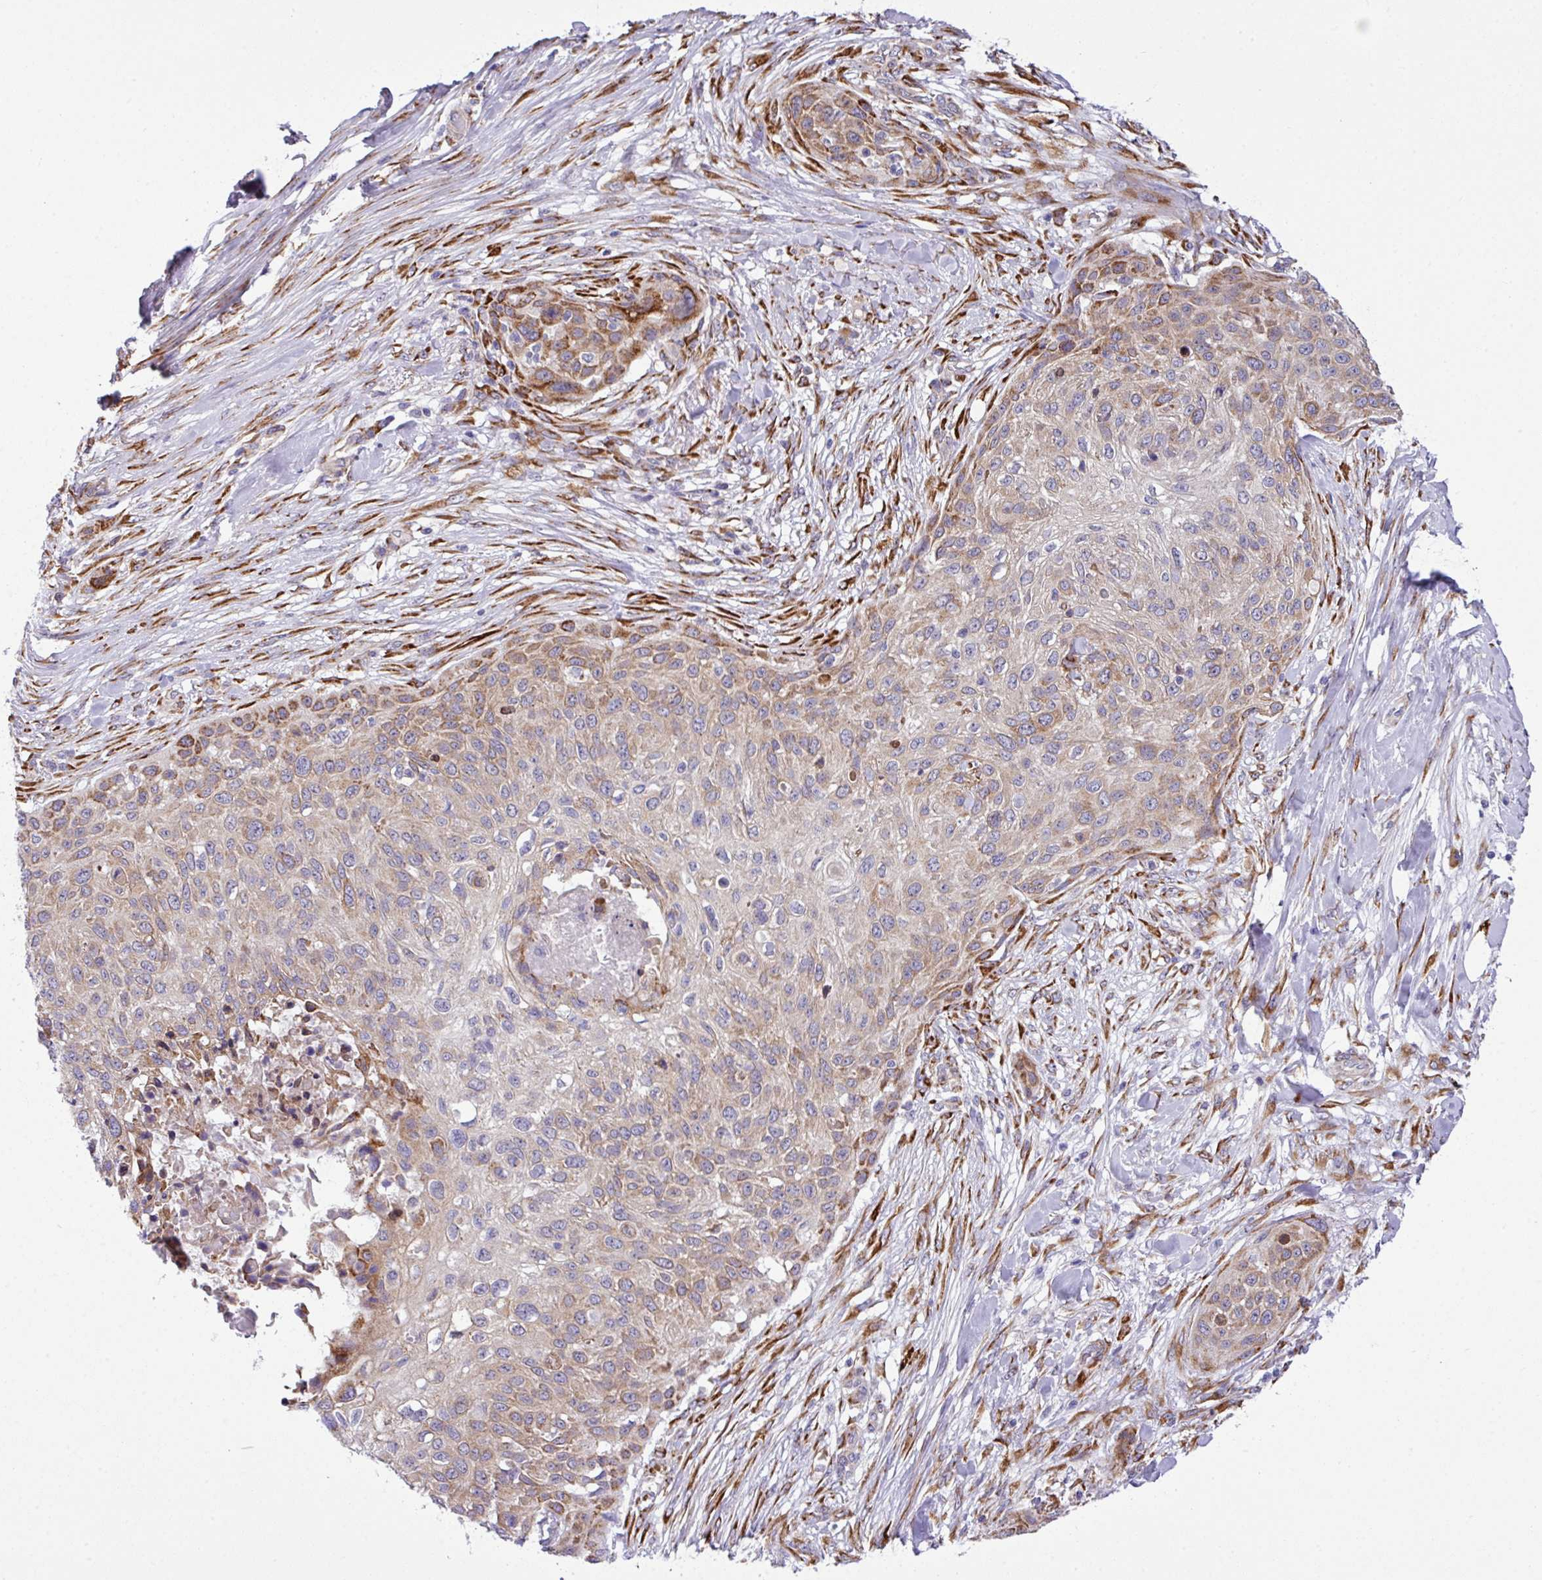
{"staining": {"intensity": "moderate", "quantity": "25%-75%", "location": "cytoplasmic/membranous"}, "tissue": "skin cancer", "cell_type": "Tumor cells", "image_type": "cancer", "snomed": [{"axis": "morphology", "description": "Squamous cell carcinoma, NOS"}, {"axis": "topography", "description": "Skin"}], "caption": "Brown immunohistochemical staining in human squamous cell carcinoma (skin) shows moderate cytoplasmic/membranous staining in about 25%-75% of tumor cells.", "gene": "CFAP97", "patient": {"sex": "female", "age": 87}}